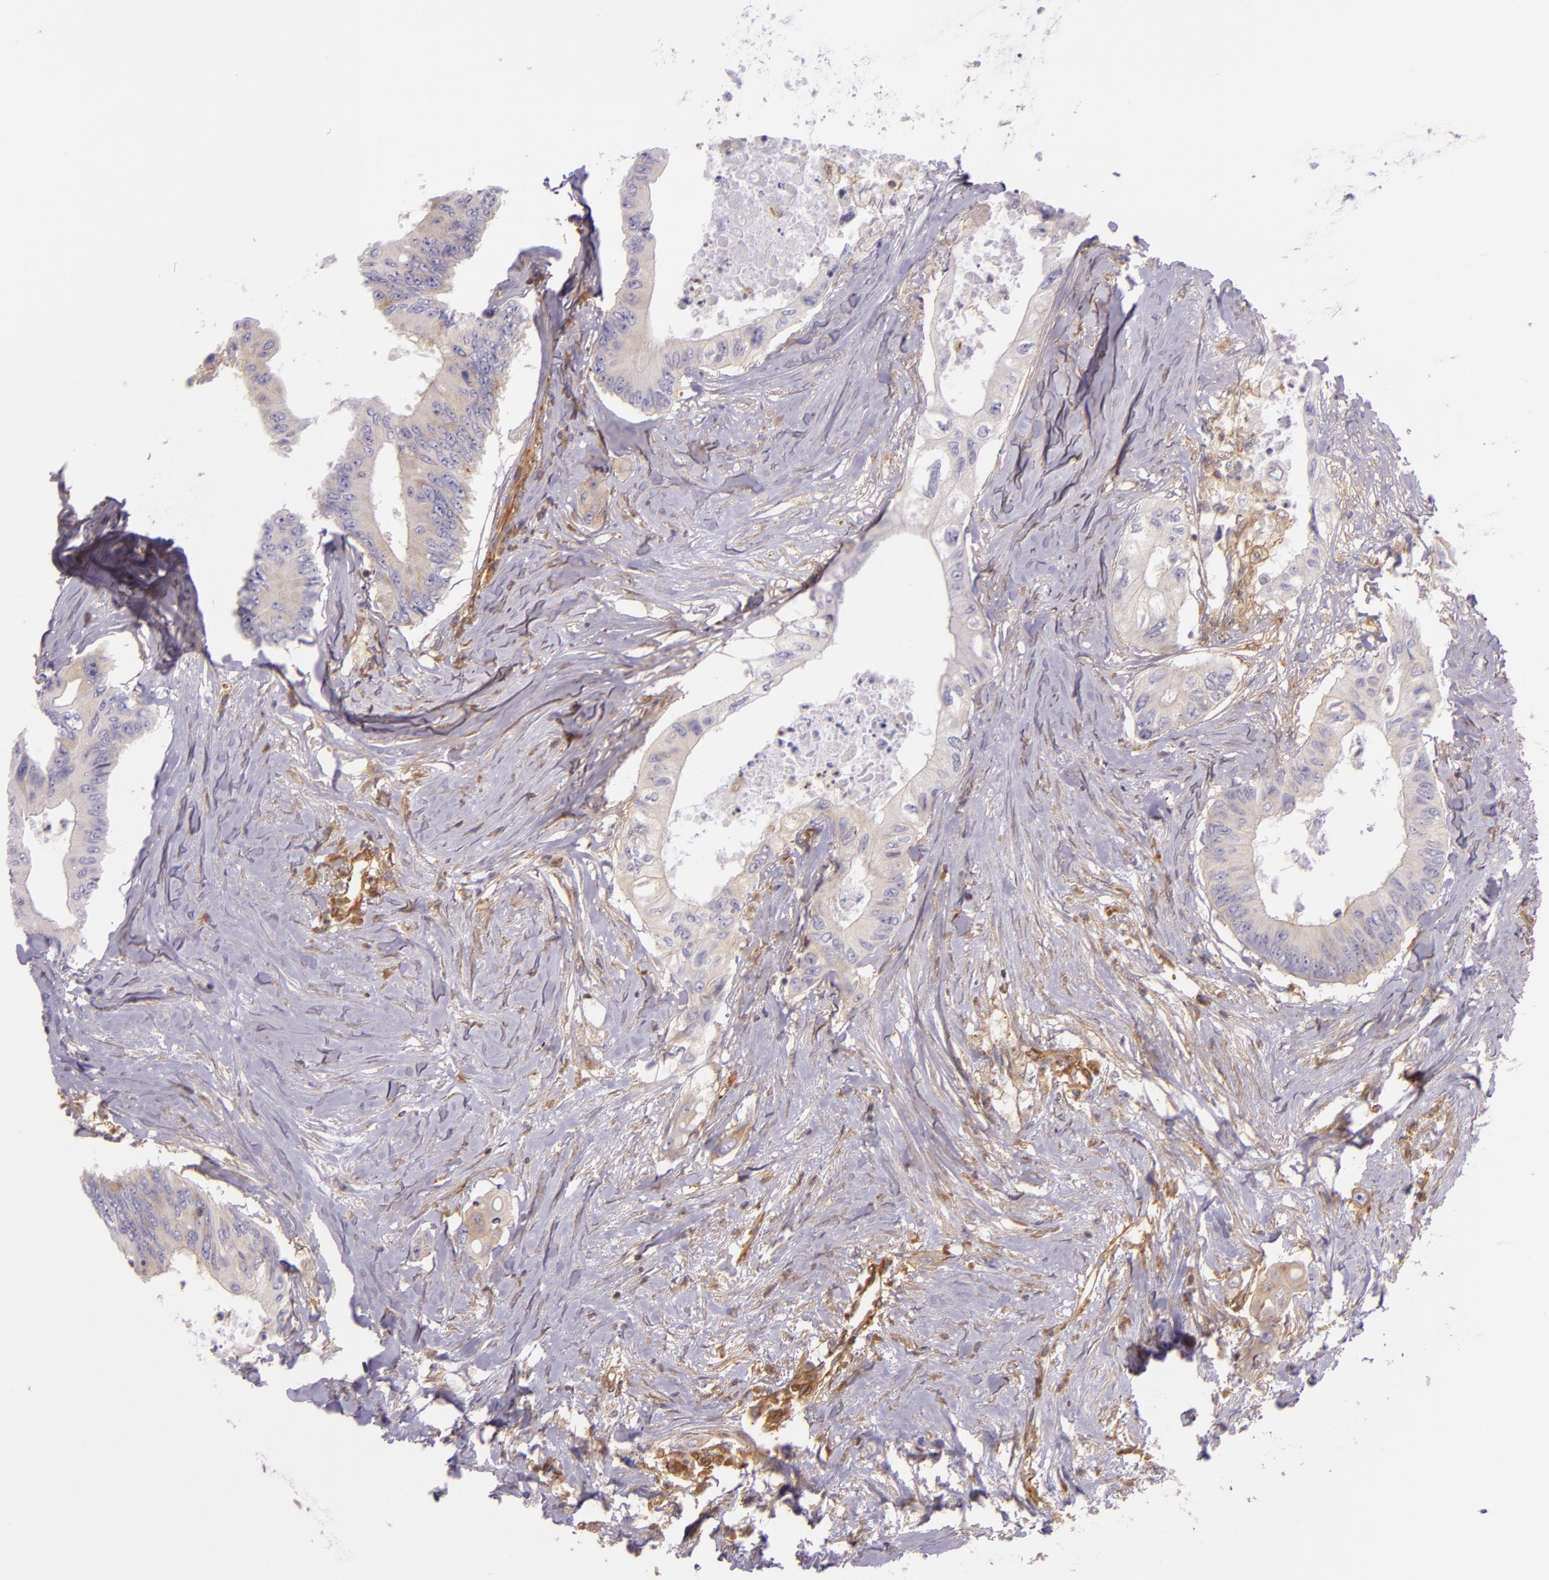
{"staining": {"intensity": "moderate", "quantity": ">75%", "location": "cytoplasmic/membranous"}, "tissue": "colorectal cancer", "cell_type": "Tumor cells", "image_type": "cancer", "snomed": [{"axis": "morphology", "description": "Adenocarcinoma, NOS"}, {"axis": "topography", "description": "Colon"}], "caption": "This image shows adenocarcinoma (colorectal) stained with IHC to label a protein in brown. The cytoplasmic/membranous of tumor cells show moderate positivity for the protein. Nuclei are counter-stained blue.", "gene": "TLN1", "patient": {"sex": "male", "age": 65}}